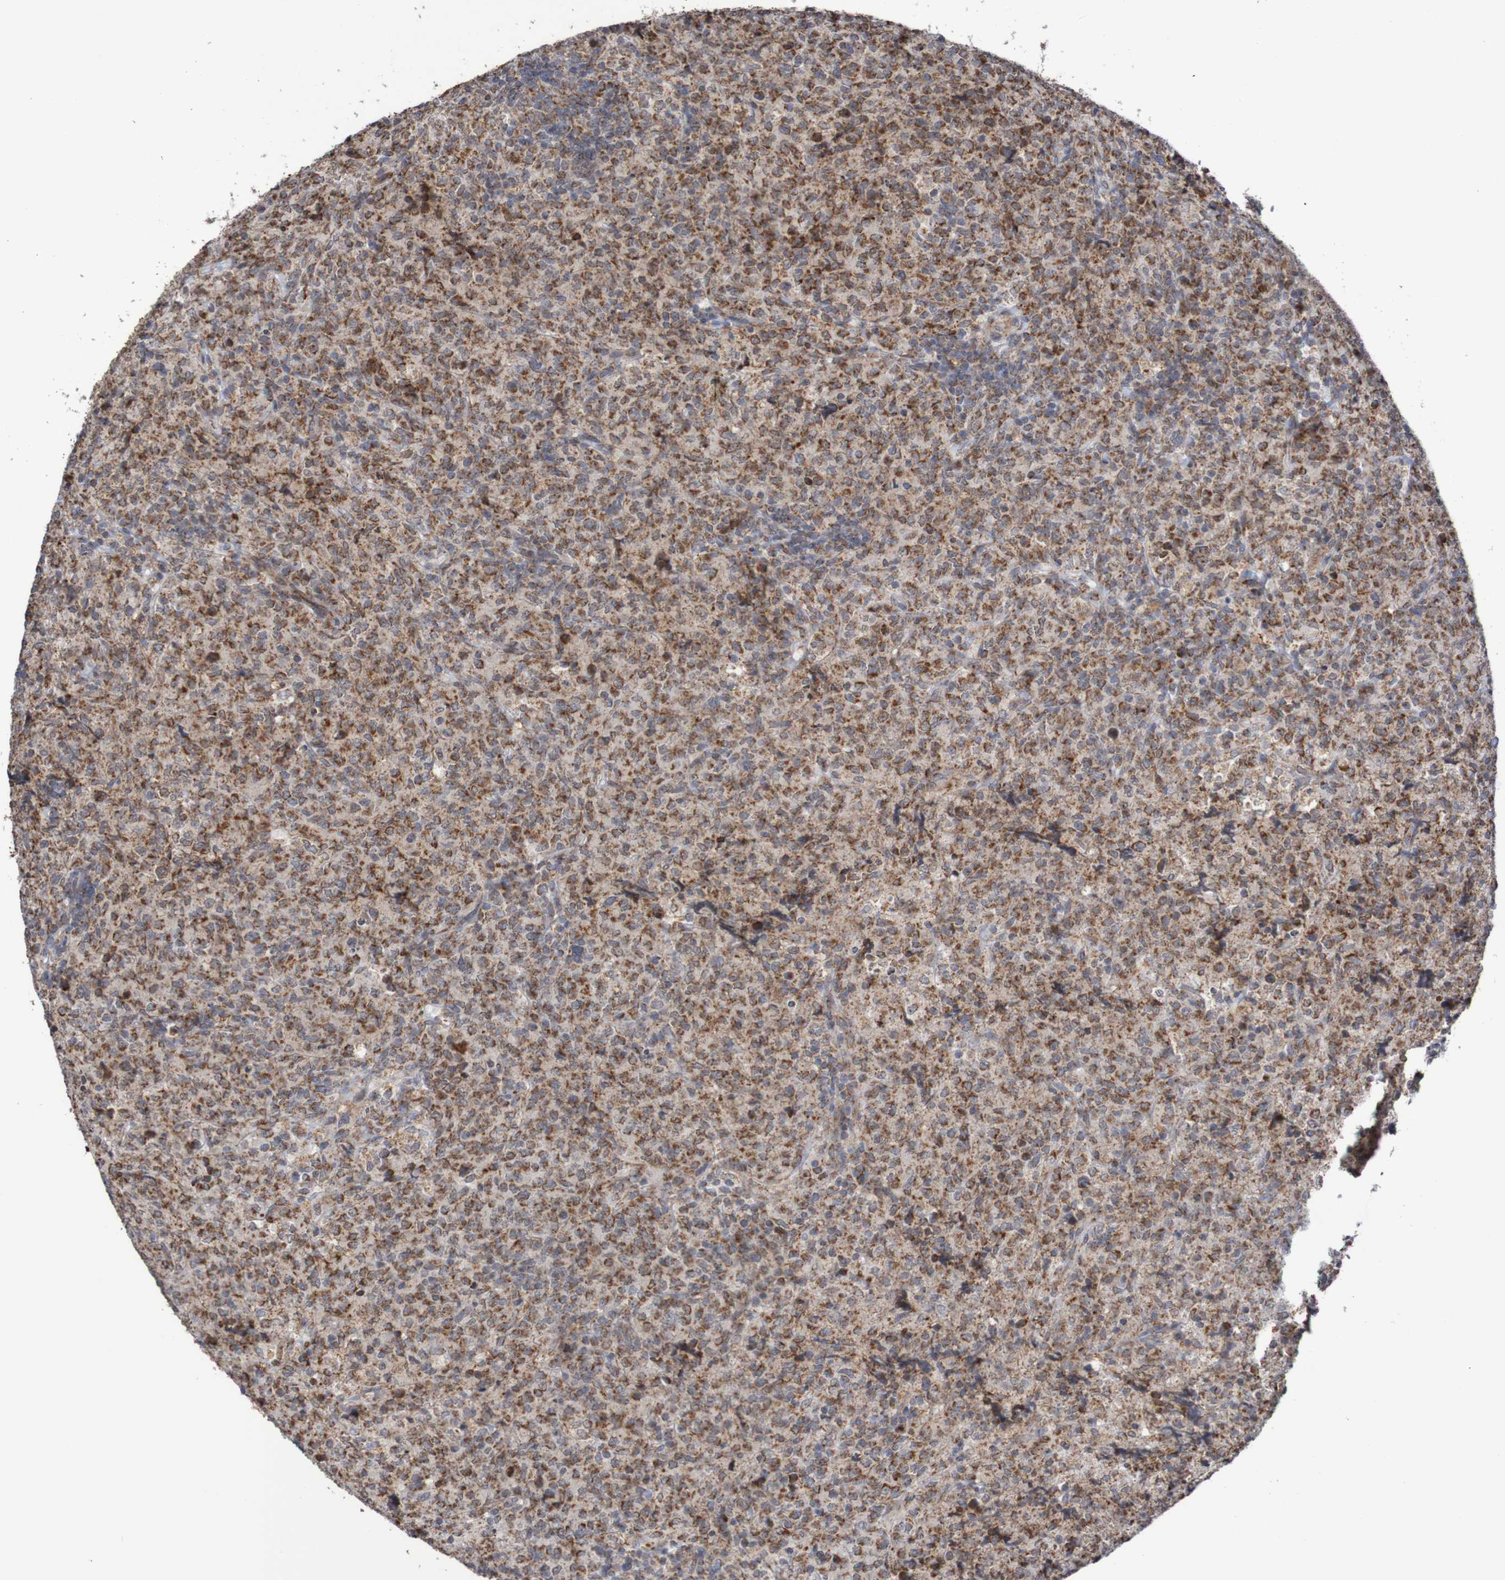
{"staining": {"intensity": "moderate", "quantity": ">75%", "location": "cytoplasmic/membranous"}, "tissue": "lymphoma", "cell_type": "Tumor cells", "image_type": "cancer", "snomed": [{"axis": "morphology", "description": "Malignant lymphoma, non-Hodgkin's type, High grade"}, {"axis": "topography", "description": "Tonsil"}], "caption": "DAB (3,3'-diaminobenzidine) immunohistochemical staining of human malignant lymphoma, non-Hodgkin's type (high-grade) exhibits moderate cytoplasmic/membranous protein positivity in about >75% of tumor cells.", "gene": "DVL1", "patient": {"sex": "female", "age": 36}}